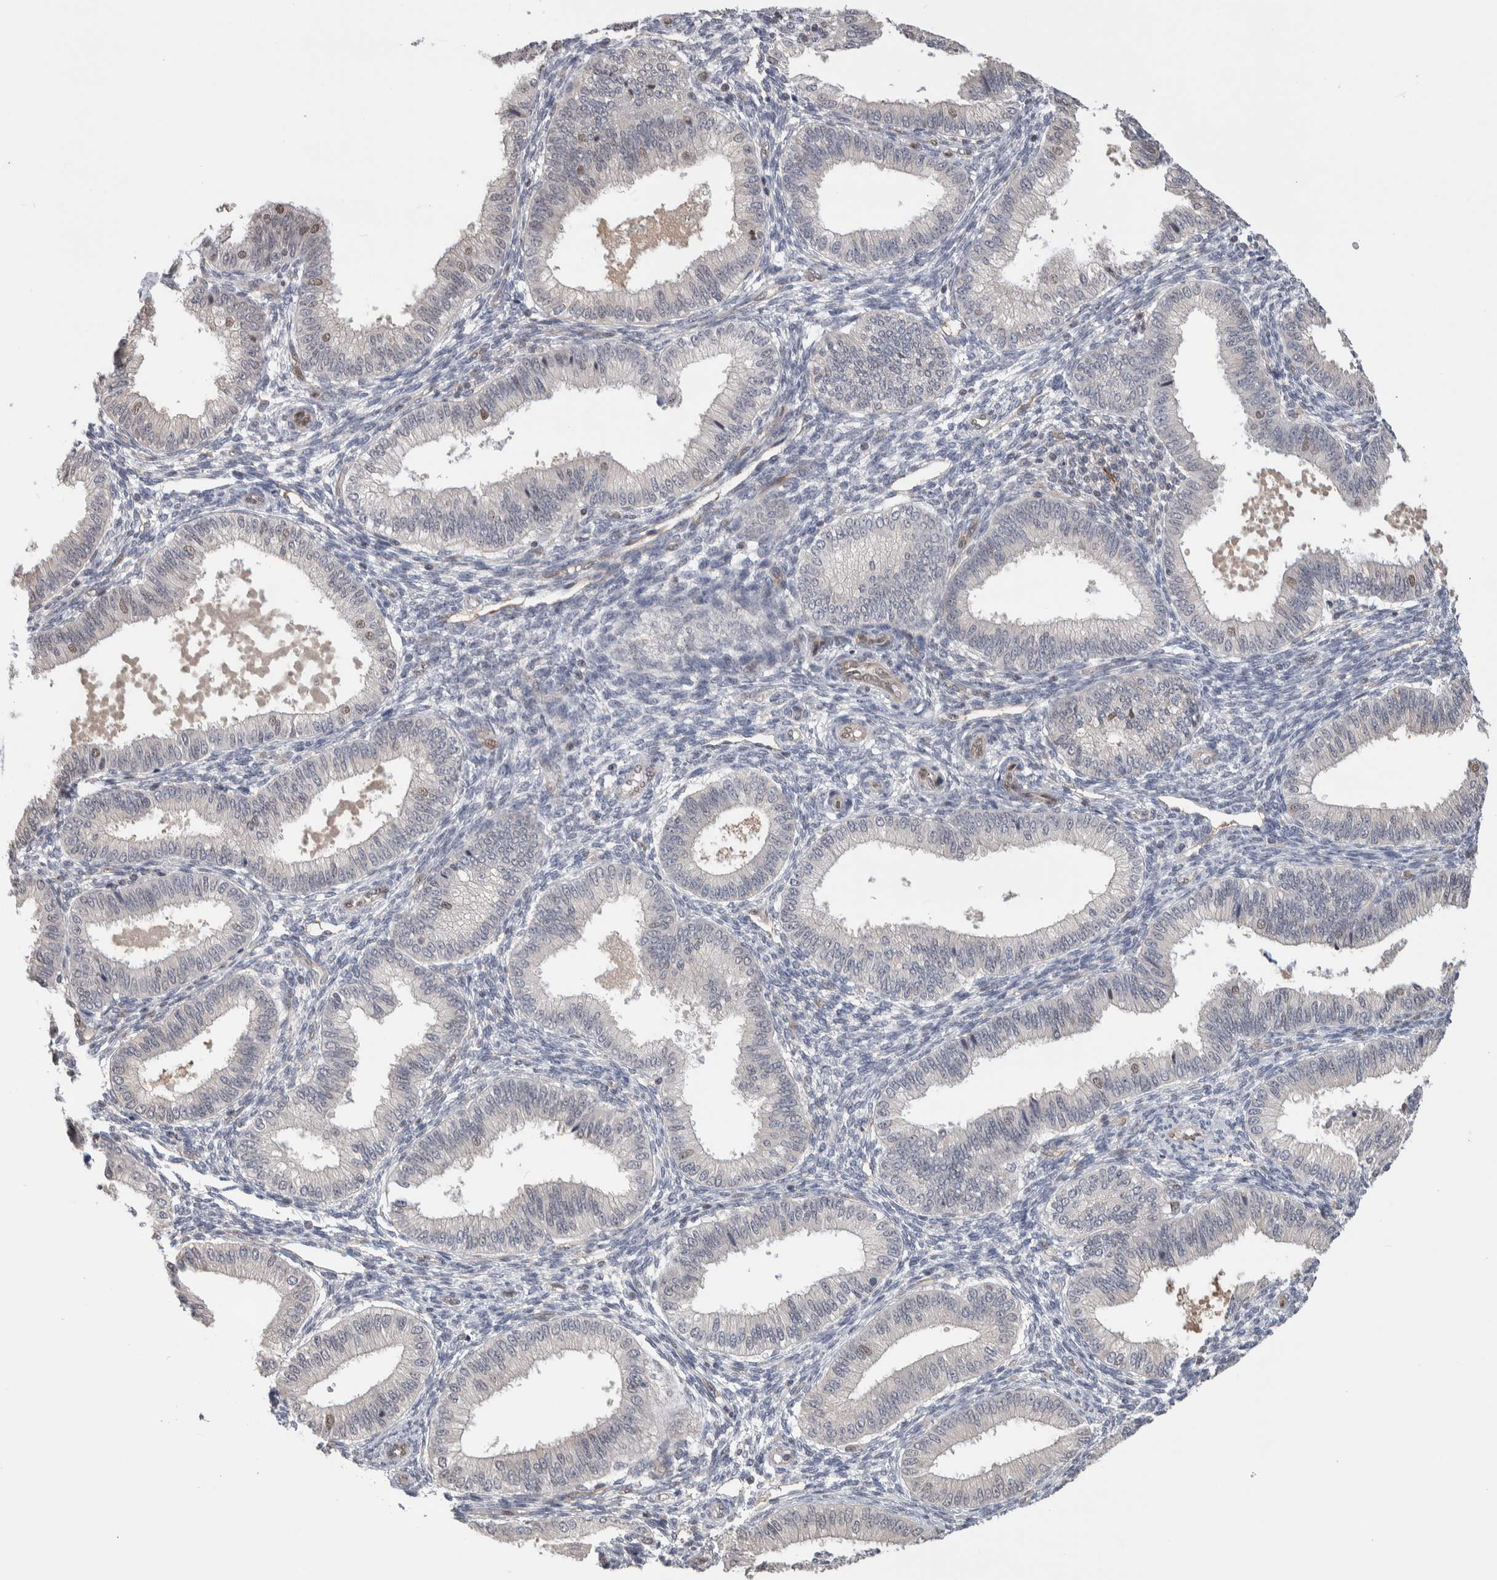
{"staining": {"intensity": "weak", "quantity": "<25%", "location": "nuclear"}, "tissue": "endometrium", "cell_type": "Cells in endometrial stroma", "image_type": "normal", "snomed": [{"axis": "morphology", "description": "Normal tissue, NOS"}, {"axis": "topography", "description": "Endometrium"}], "caption": "Unremarkable endometrium was stained to show a protein in brown. There is no significant expression in cells in endometrial stroma. (IHC, brightfield microscopy, high magnification).", "gene": "ZBTB49", "patient": {"sex": "female", "age": 39}}